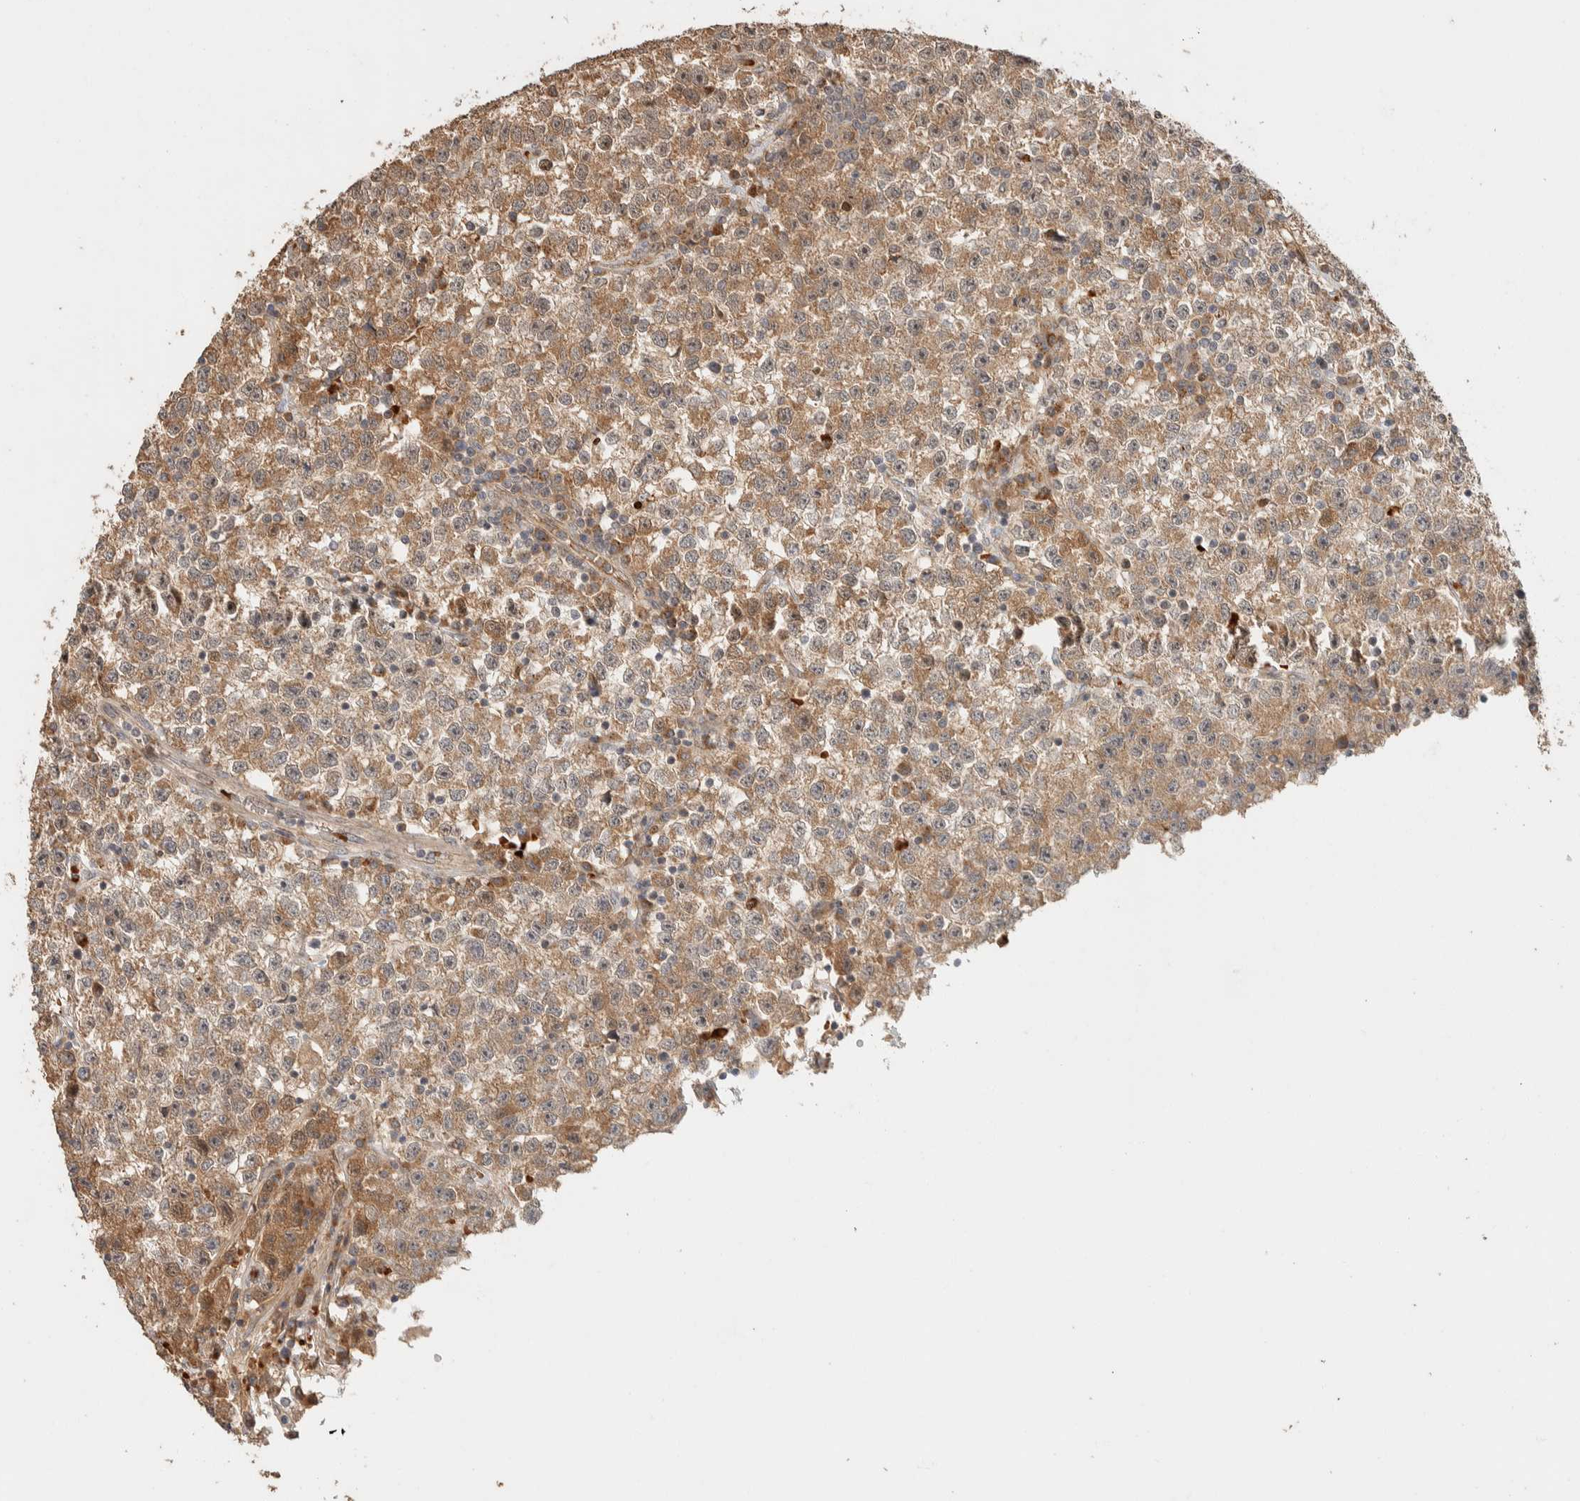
{"staining": {"intensity": "moderate", "quantity": ">75%", "location": "cytoplasmic/membranous"}, "tissue": "testis cancer", "cell_type": "Tumor cells", "image_type": "cancer", "snomed": [{"axis": "morphology", "description": "Seminoma, NOS"}, {"axis": "topography", "description": "Testis"}], "caption": "The histopathology image demonstrates immunohistochemical staining of seminoma (testis). There is moderate cytoplasmic/membranous expression is present in approximately >75% of tumor cells. (DAB (3,3'-diaminobenzidine) IHC with brightfield microscopy, high magnification).", "gene": "ZBTB2", "patient": {"sex": "male", "age": 22}}